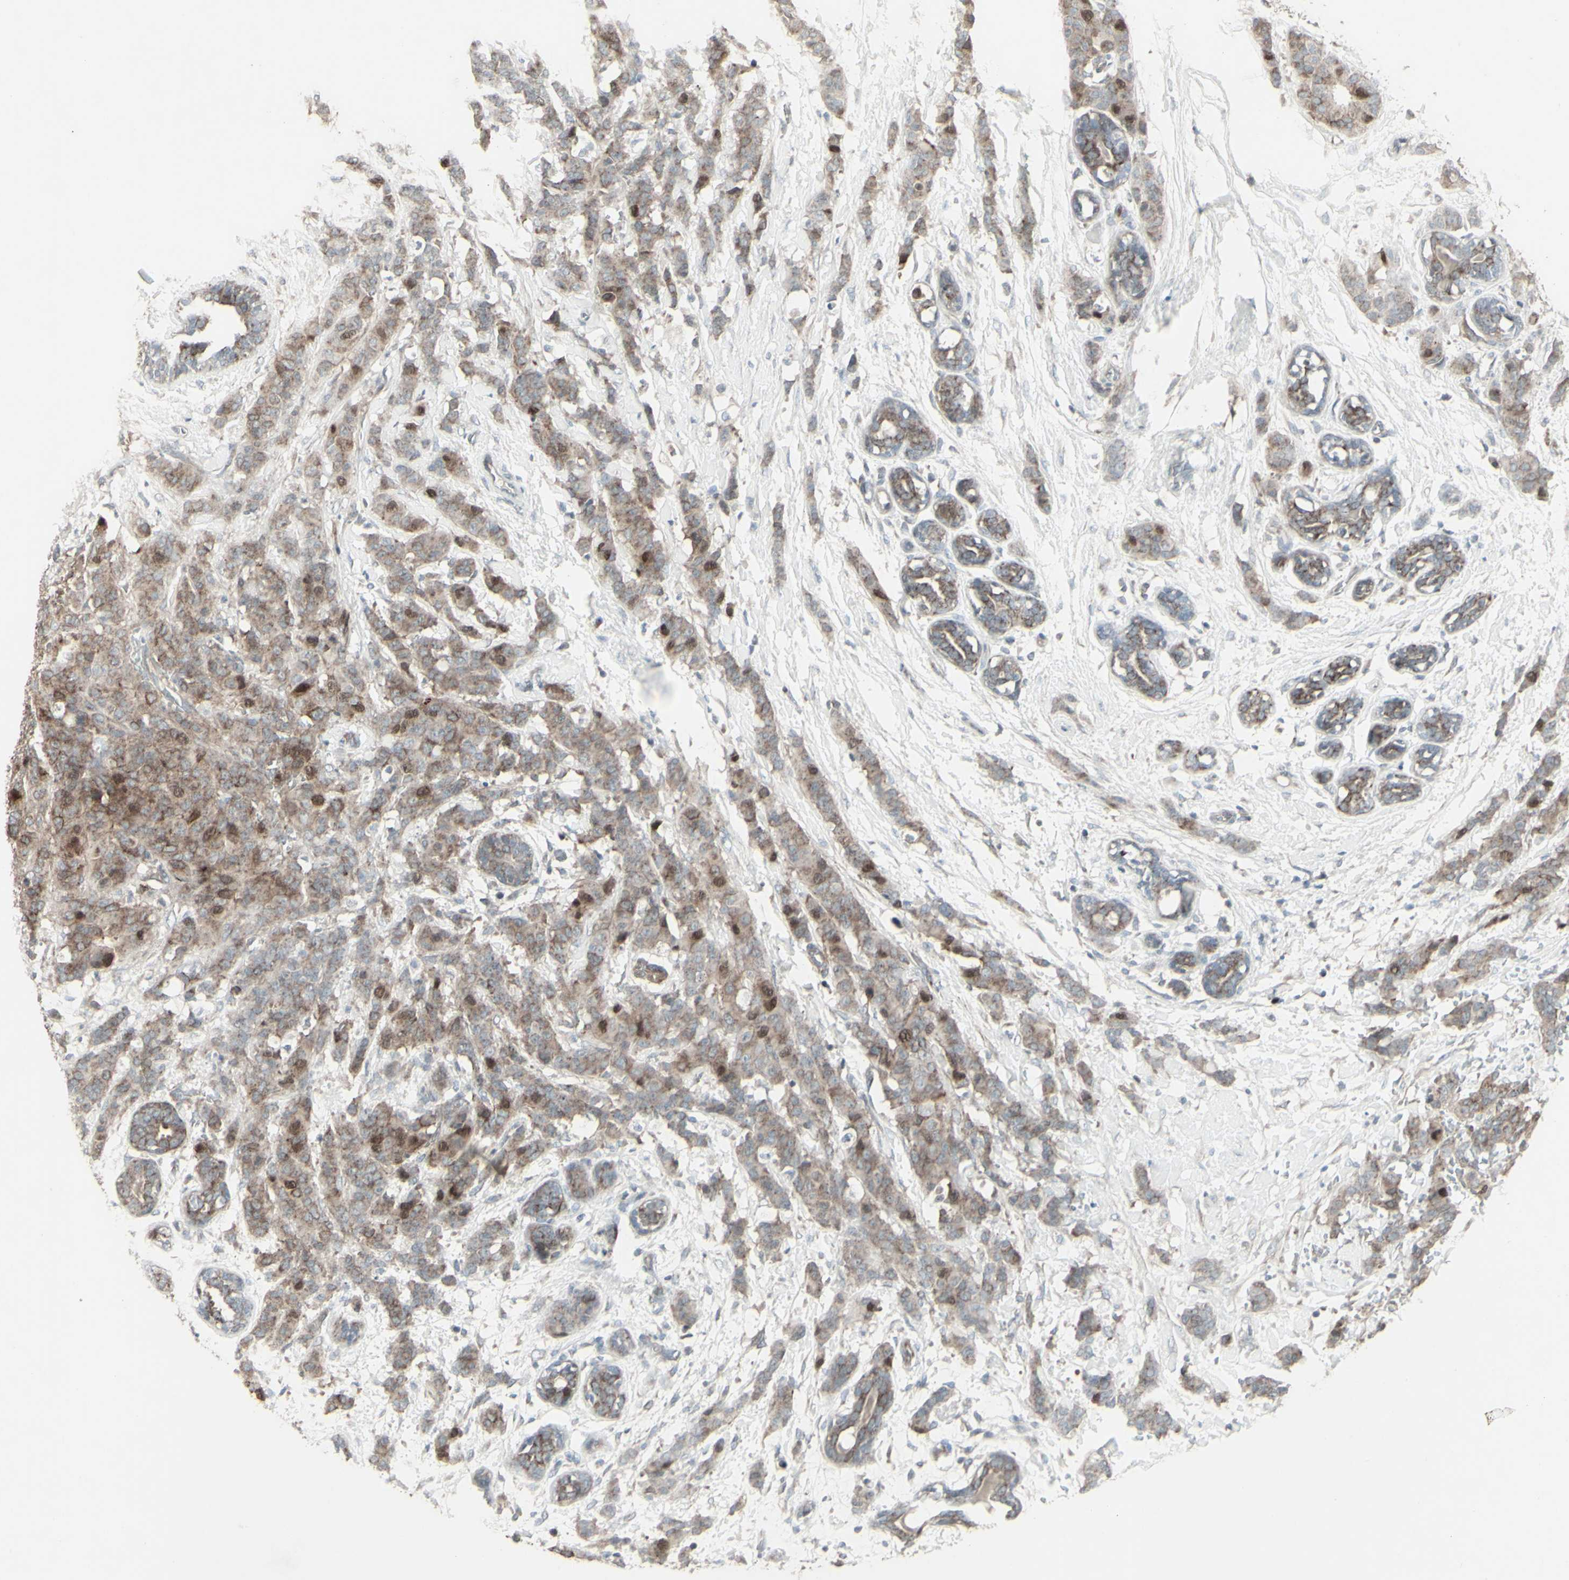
{"staining": {"intensity": "moderate", "quantity": "<25%", "location": "cytoplasmic/membranous,nuclear"}, "tissue": "breast cancer", "cell_type": "Tumor cells", "image_type": "cancer", "snomed": [{"axis": "morphology", "description": "Normal tissue, NOS"}, {"axis": "morphology", "description": "Duct carcinoma"}, {"axis": "topography", "description": "Breast"}], "caption": "Immunohistochemistry (IHC) (DAB) staining of breast cancer shows moderate cytoplasmic/membranous and nuclear protein expression in about <25% of tumor cells.", "gene": "GMNN", "patient": {"sex": "female", "age": 40}}